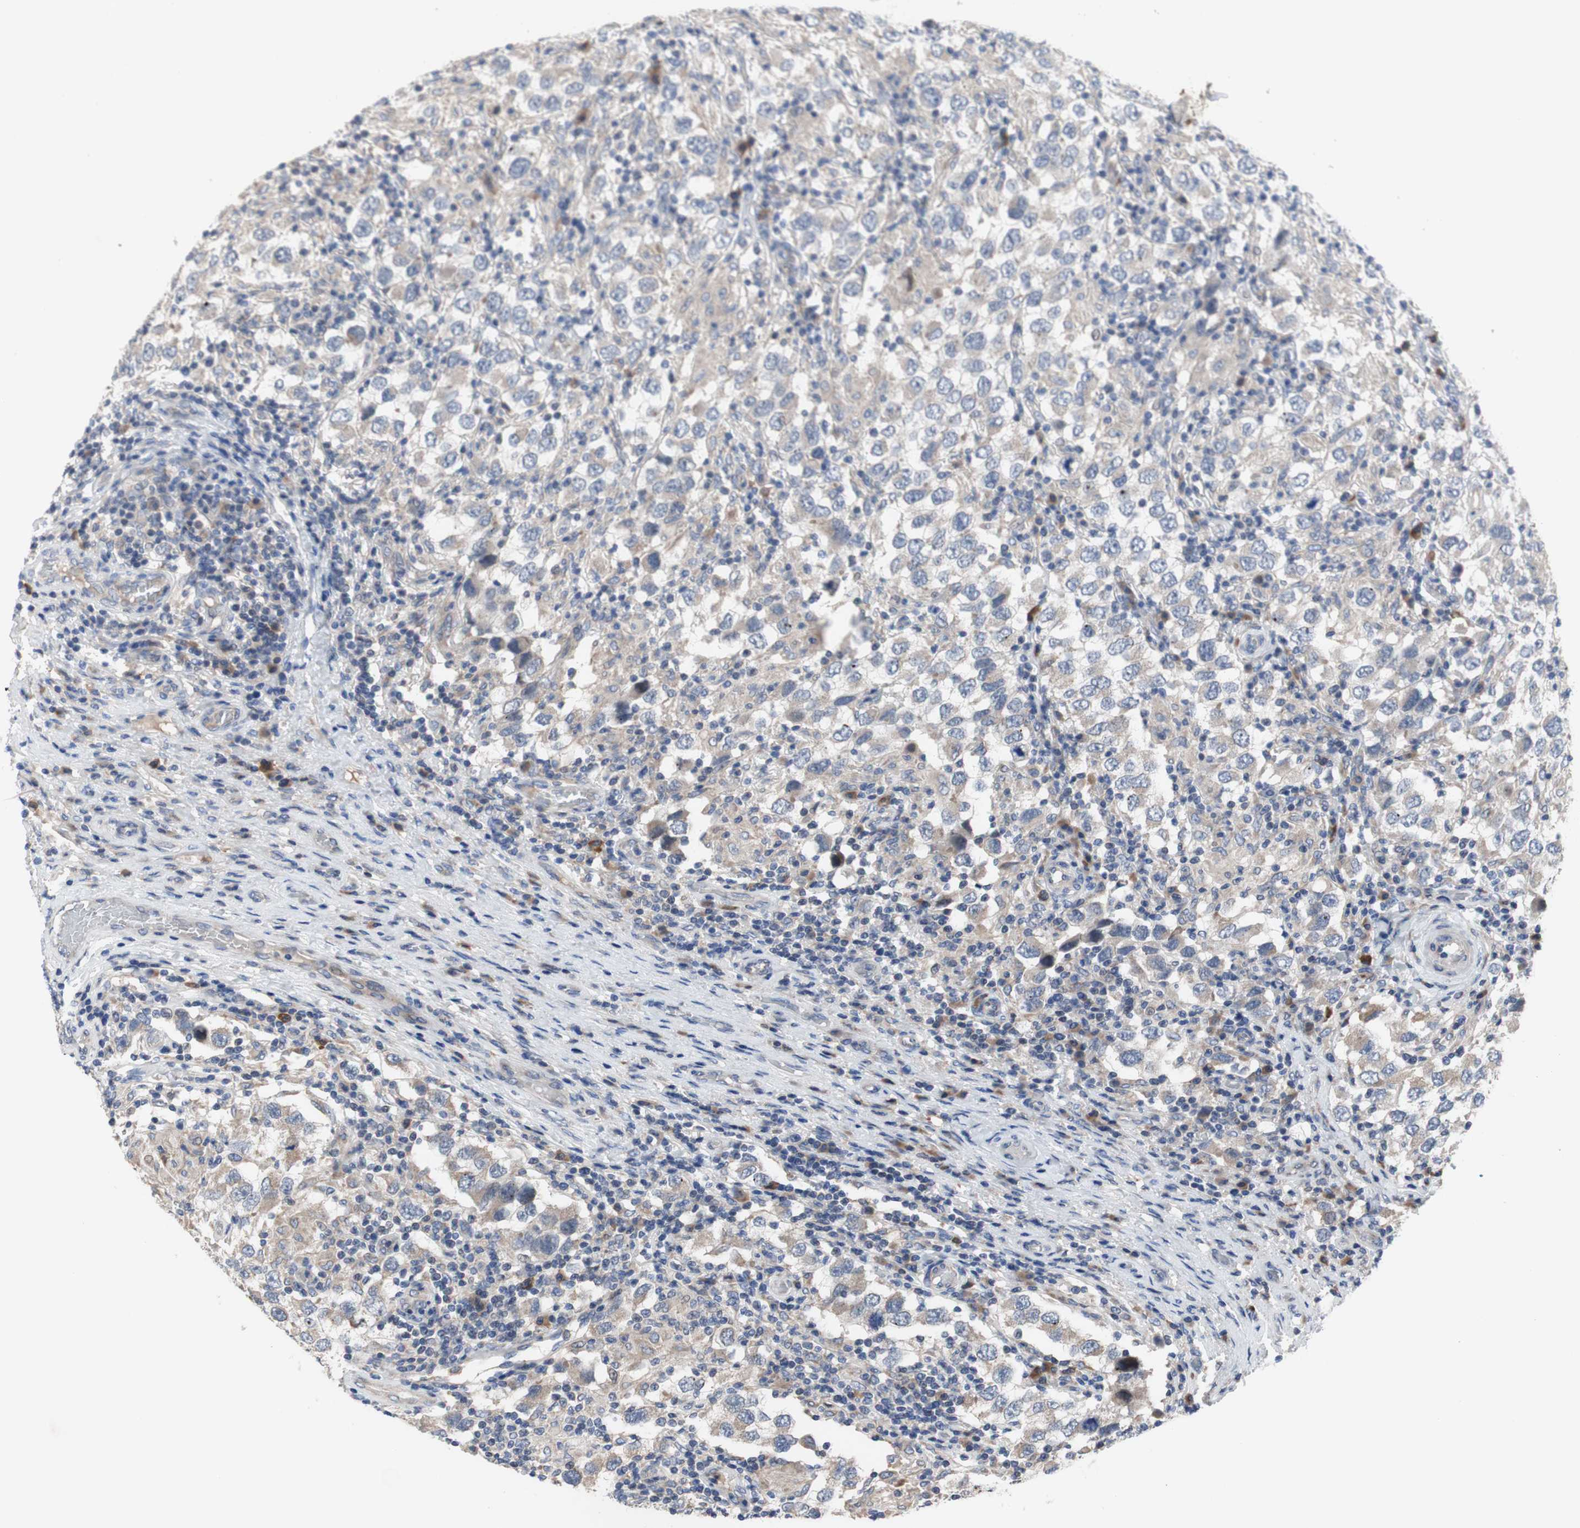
{"staining": {"intensity": "weak", "quantity": ">75%", "location": "cytoplasmic/membranous"}, "tissue": "testis cancer", "cell_type": "Tumor cells", "image_type": "cancer", "snomed": [{"axis": "morphology", "description": "Carcinoma, Embryonal, NOS"}, {"axis": "topography", "description": "Testis"}], "caption": "Brown immunohistochemical staining in testis embryonal carcinoma shows weak cytoplasmic/membranous staining in about >75% of tumor cells.", "gene": "TTC14", "patient": {"sex": "male", "age": 21}}